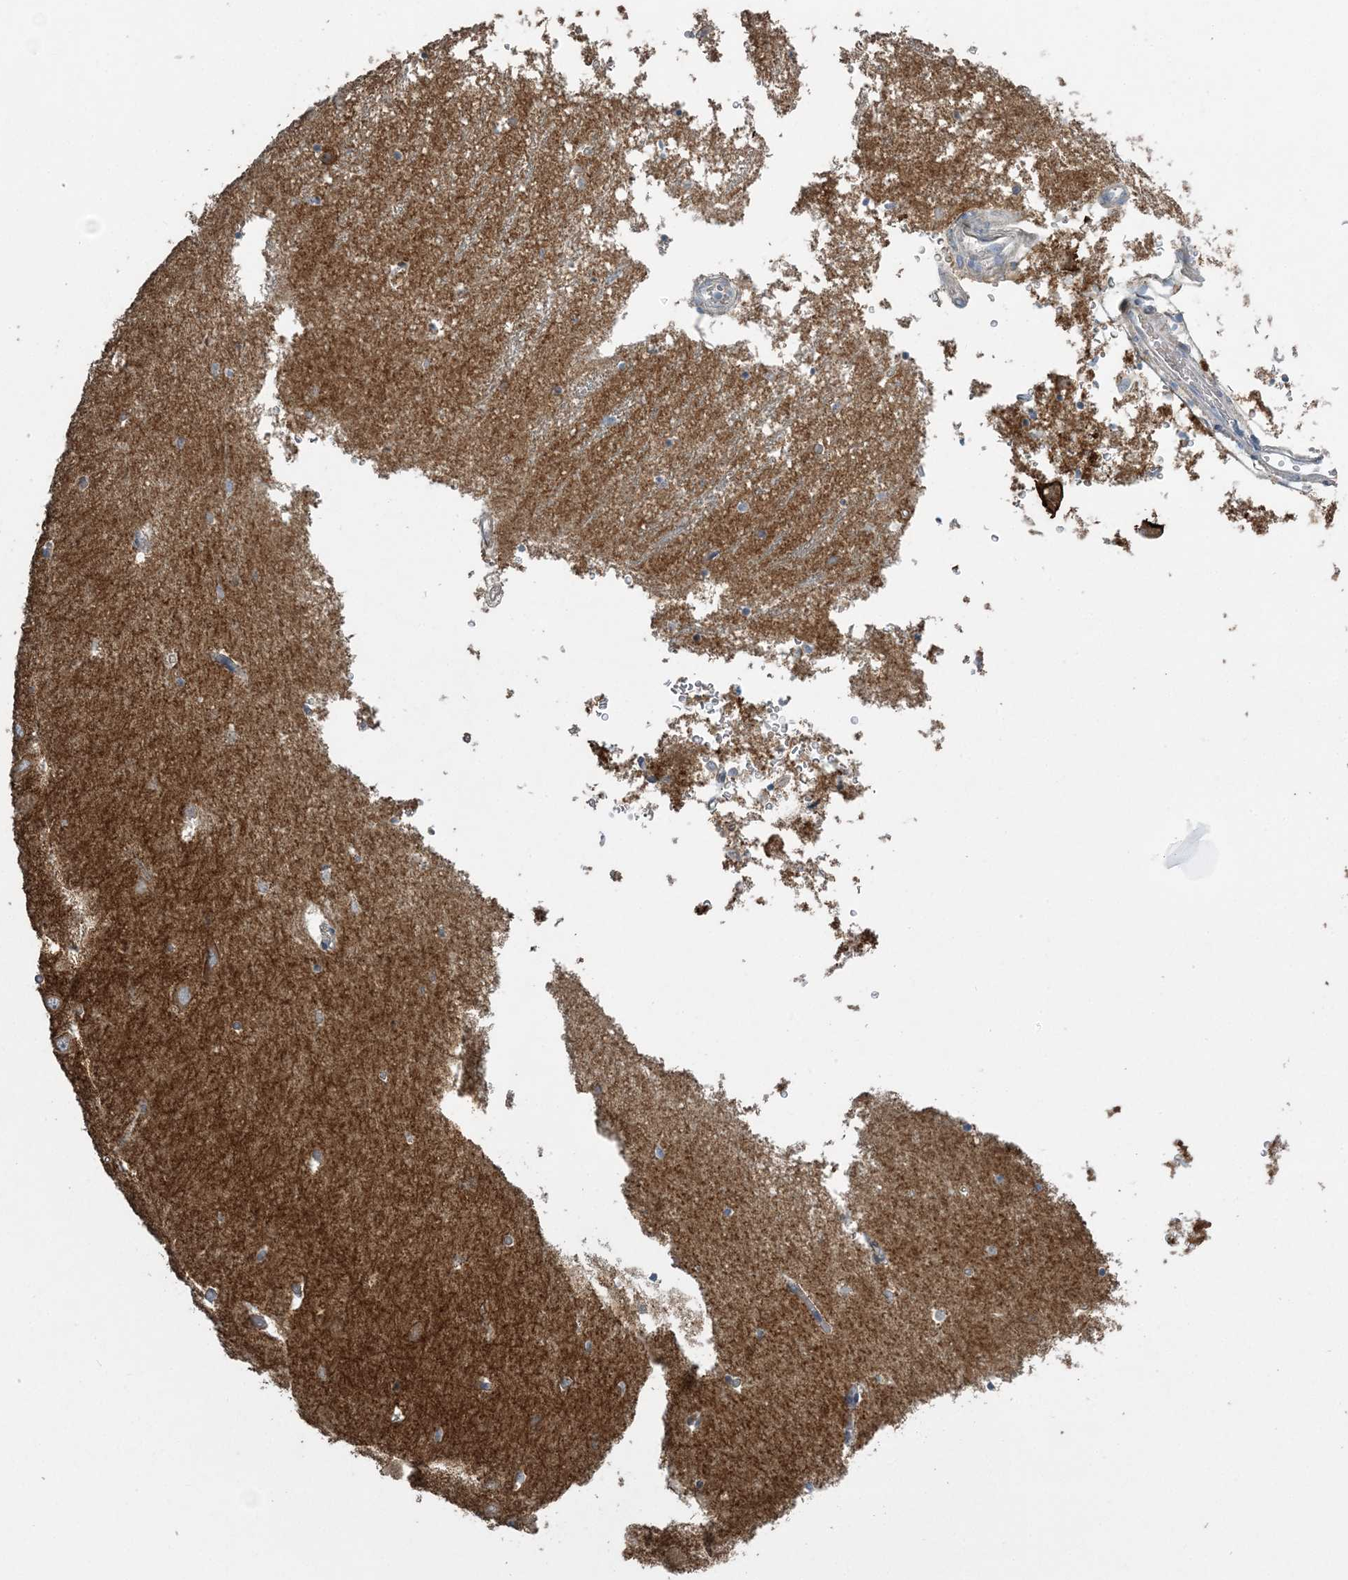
{"staining": {"intensity": "negative", "quantity": "none", "location": "none"}, "tissue": "hippocampus", "cell_type": "Glial cells", "image_type": "normal", "snomed": [{"axis": "morphology", "description": "Normal tissue, NOS"}, {"axis": "topography", "description": "Hippocampus"}], "caption": "Human hippocampus stained for a protein using immunohistochemistry shows no expression in glial cells.", "gene": "SLC4A10", "patient": {"sex": "male", "age": 70}}